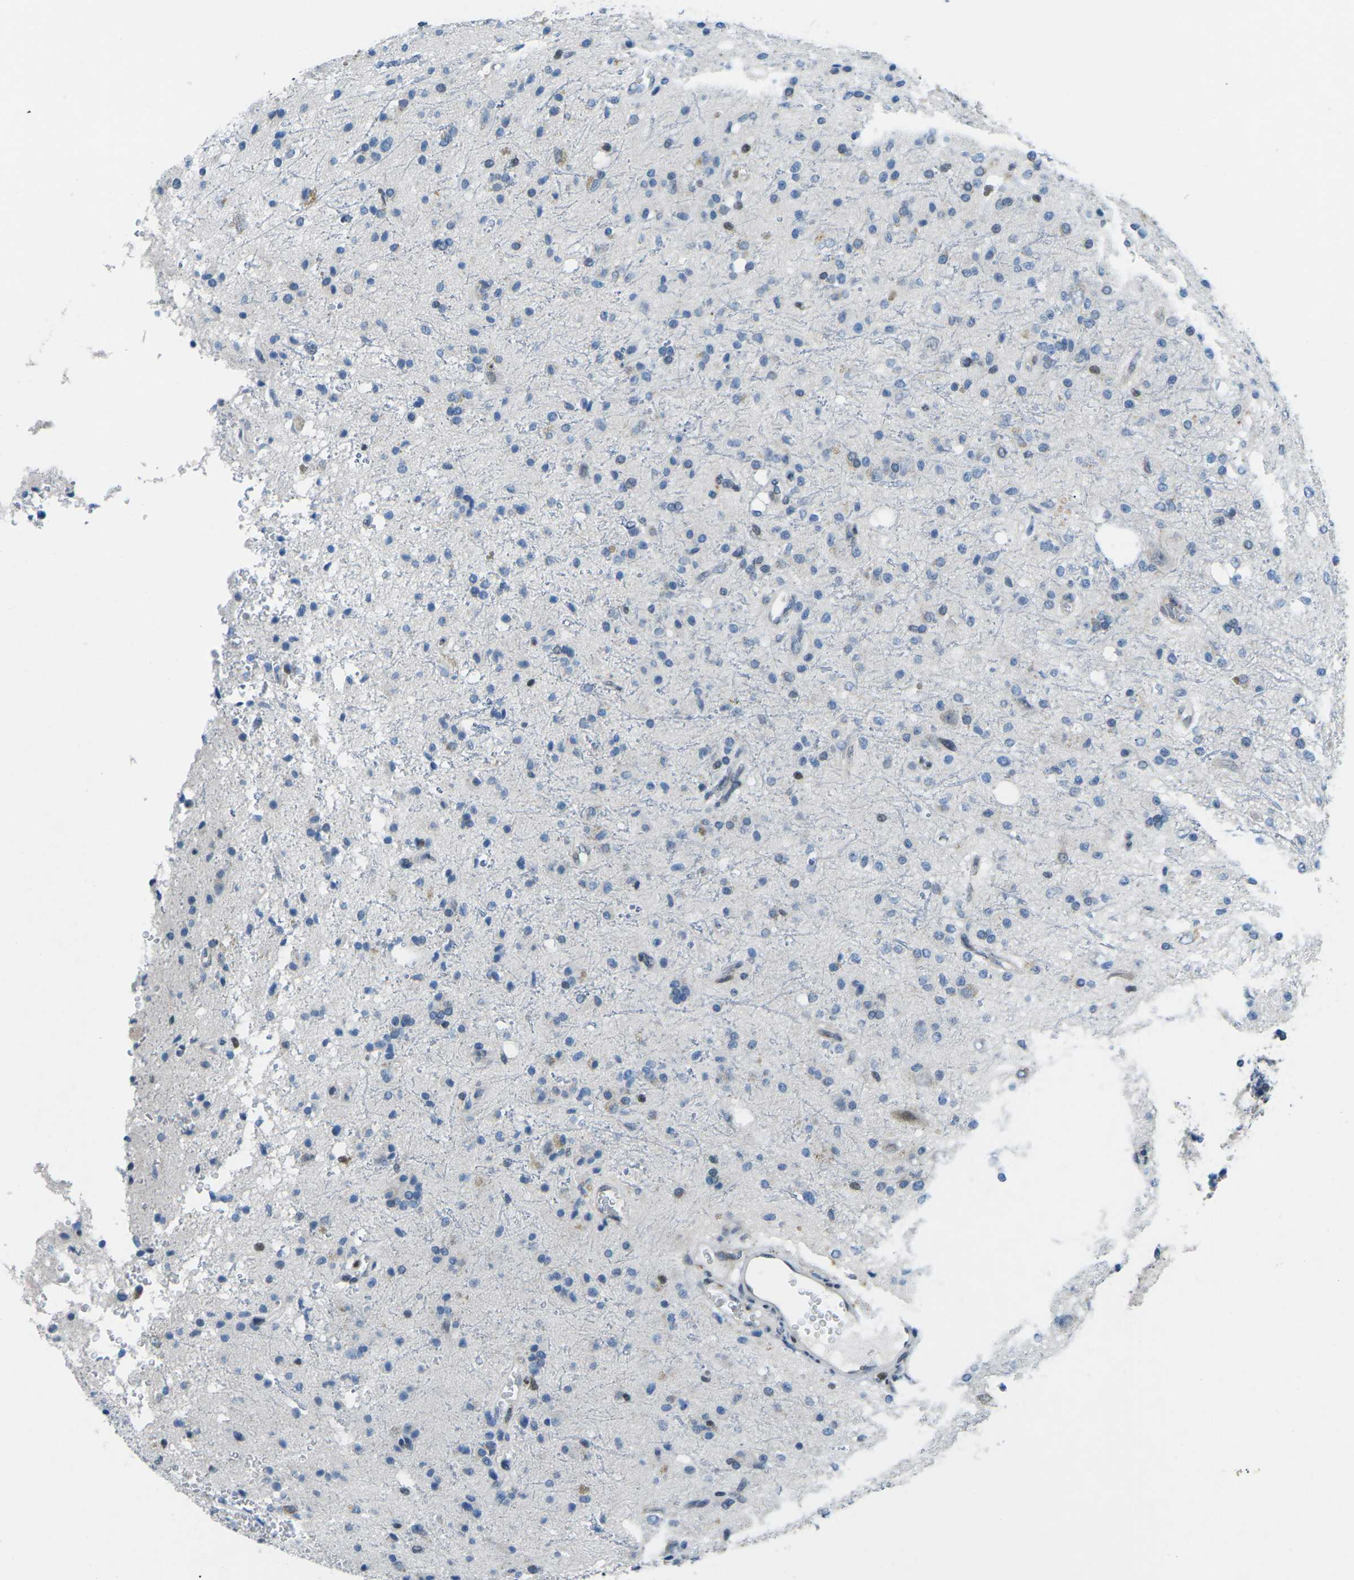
{"staining": {"intensity": "negative", "quantity": "none", "location": "none"}, "tissue": "glioma", "cell_type": "Tumor cells", "image_type": "cancer", "snomed": [{"axis": "morphology", "description": "Glioma, malignant, High grade"}, {"axis": "topography", "description": "Brain"}], "caption": "High magnification brightfield microscopy of glioma stained with DAB (brown) and counterstained with hematoxylin (blue): tumor cells show no significant expression. The staining is performed using DAB (3,3'-diaminobenzidine) brown chromogen with nuclei counter-stained in using hematoxylin.", "gene": "MBNL1", "patient": {"sex": "male", "age": 47}}